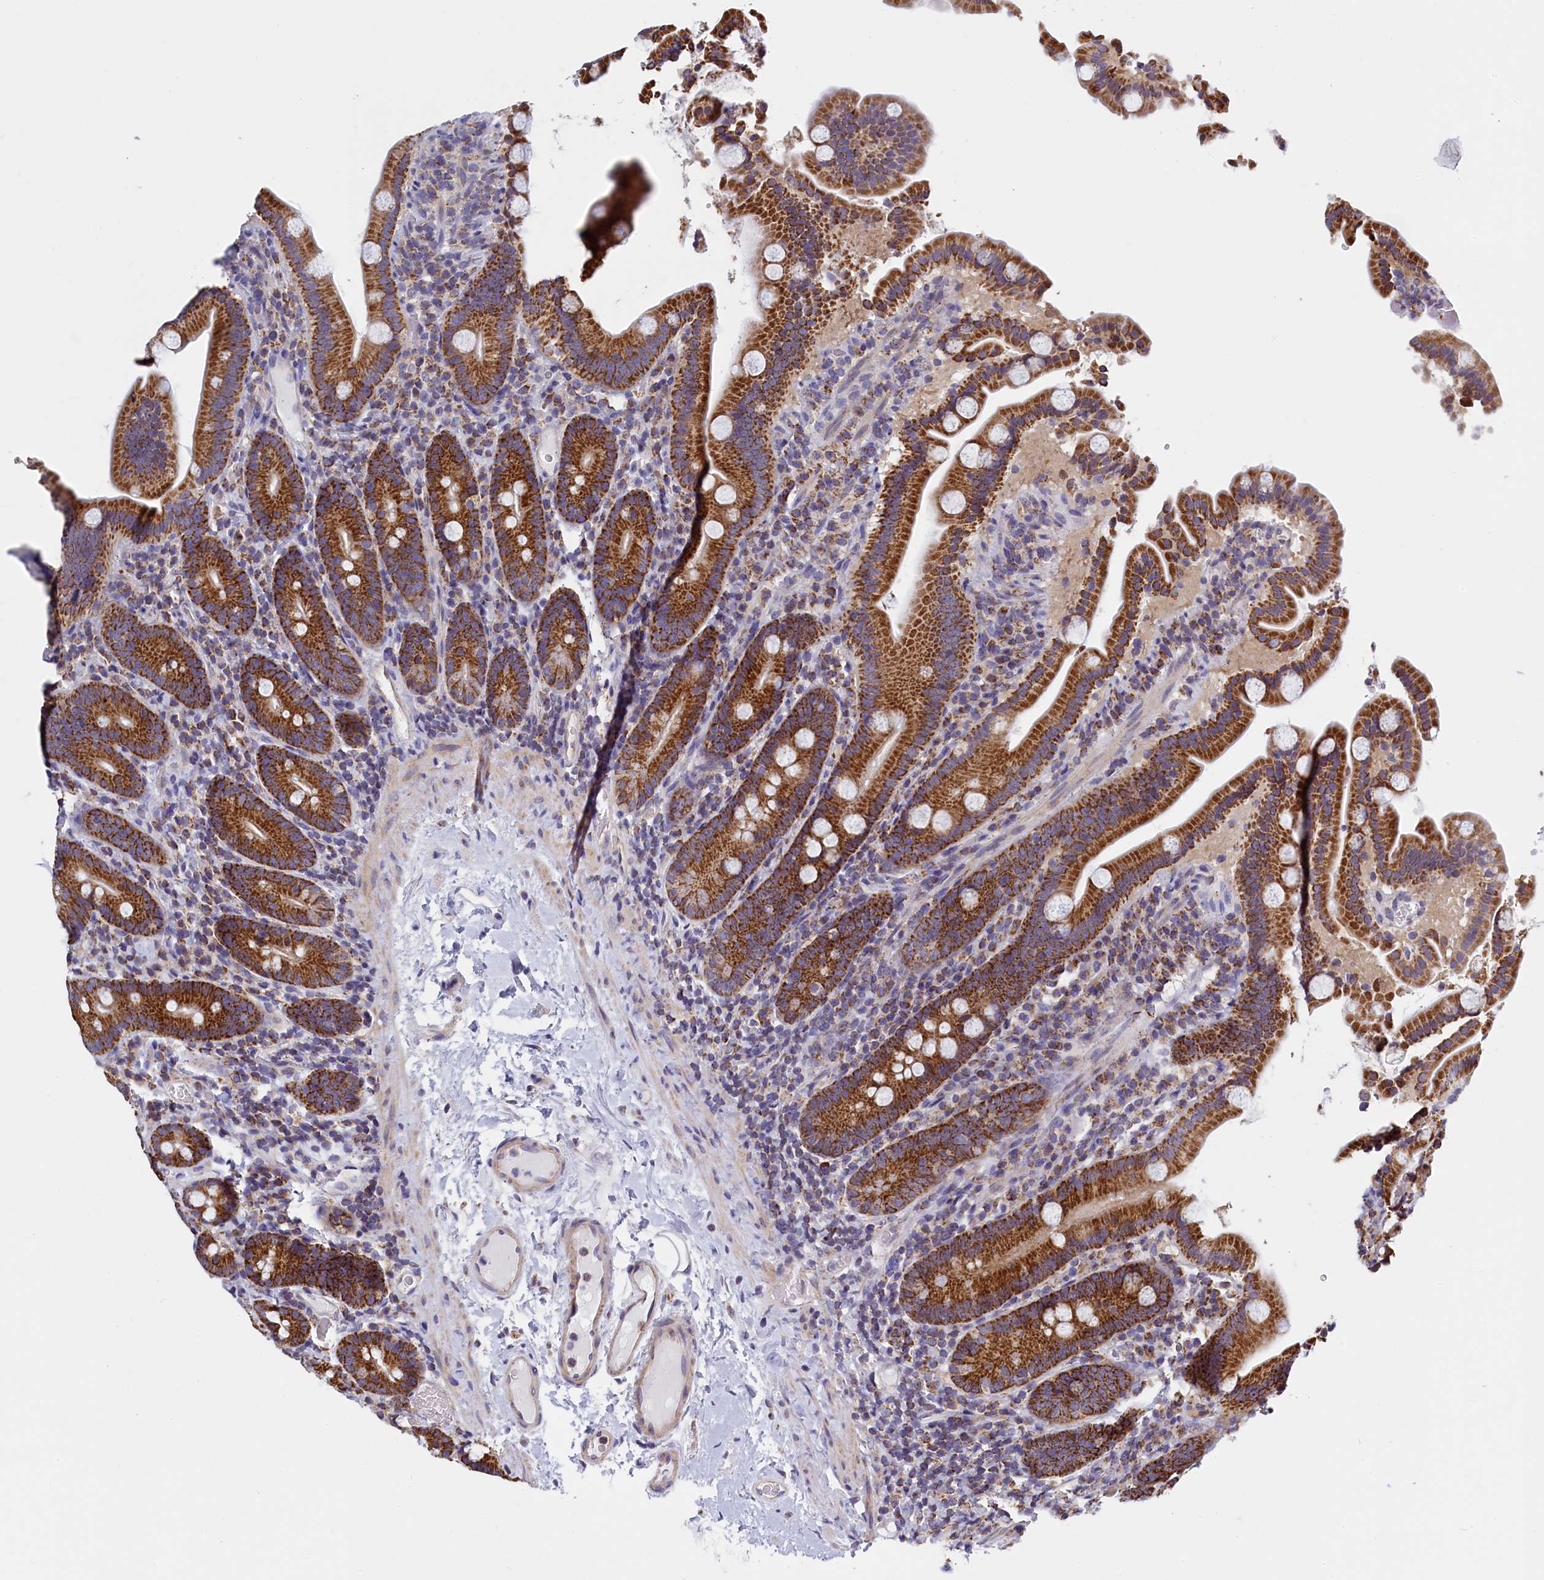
{"staining": {"intensity": "strong", "quantity": ">75%", "location": "cytoplasmic/membranous"}, "tissue": "duodenum", "cell_type": "Glandular cells", "image_type": "normal", "snomed": [{"axis": "morphology", "description": "Normal tissue, NOS"}, {"axis": "topography", "description": "Duodenum"}], "caption": "Duodenum was stained to show a protein in brown. There is high levels of strong cytoplasmic/membranous expression in approximately >75% of glandular cells. Immunohistochemistry stains the protein in brown and the nuclei are stained blue.", "gene": "IFT122", "patient": {"sex": "male", "age": 55}}